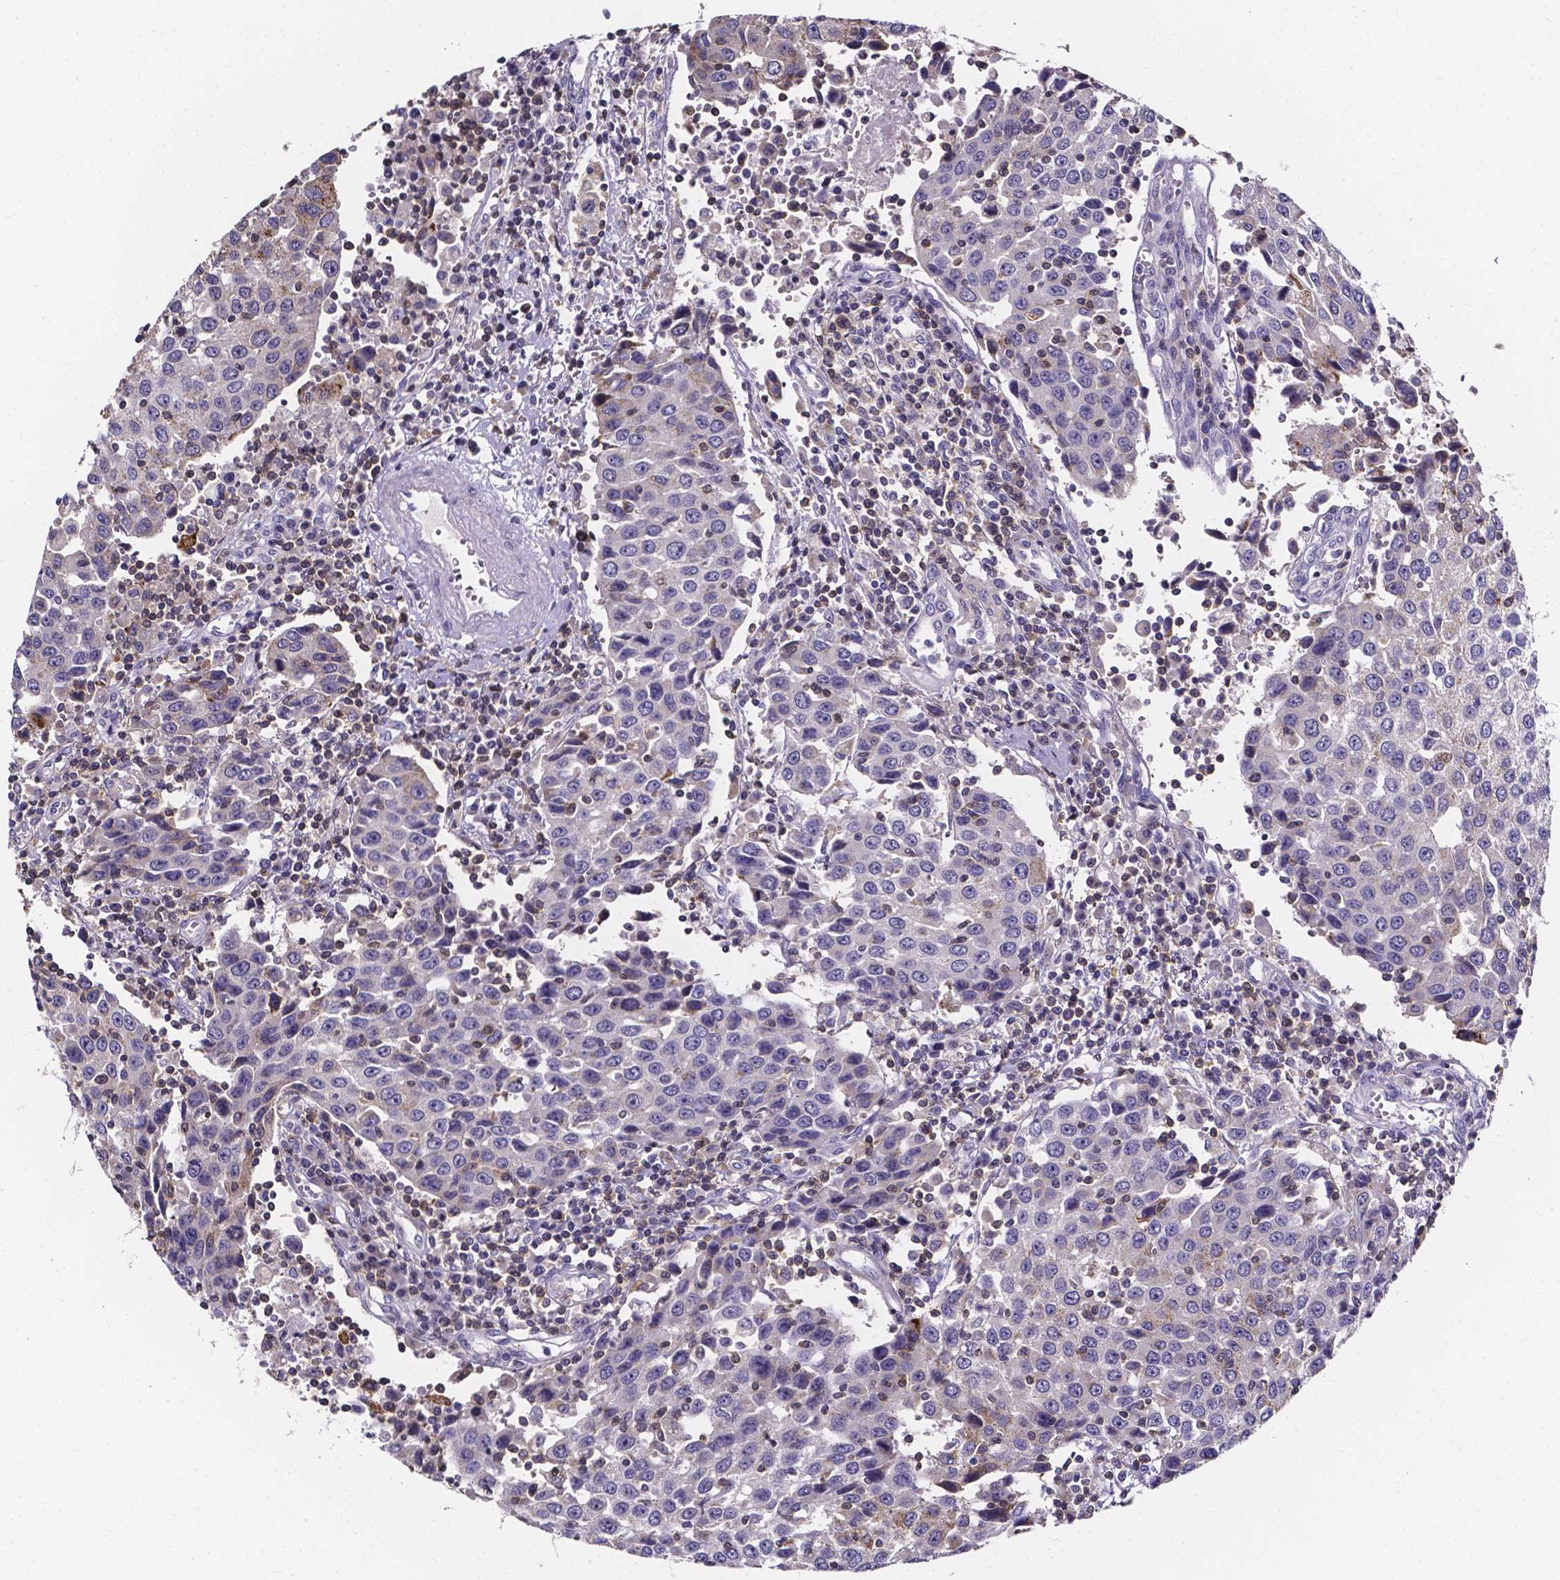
{"staining": {"intensity": "negative", "quantity": "none", "location": "none"}, "tissue": "urothelial cancer", "cell_type": "Tumor cells", "image_type": "cancer", "snomed": [{"axis": "morphology", "description": "Urothelial carcinoma, High grade"}, {"axis": "topography", "description": "Urinary bladder"}], "caption": "Immunohistochemistry (IHC) micrograph of human urothelial carcinoma (high-grade) stained for a protein (brown), which exhibits no positivity in tumor cells.", "gene": "THEMIS", "patient": {"sex": "female", "age": 85}}